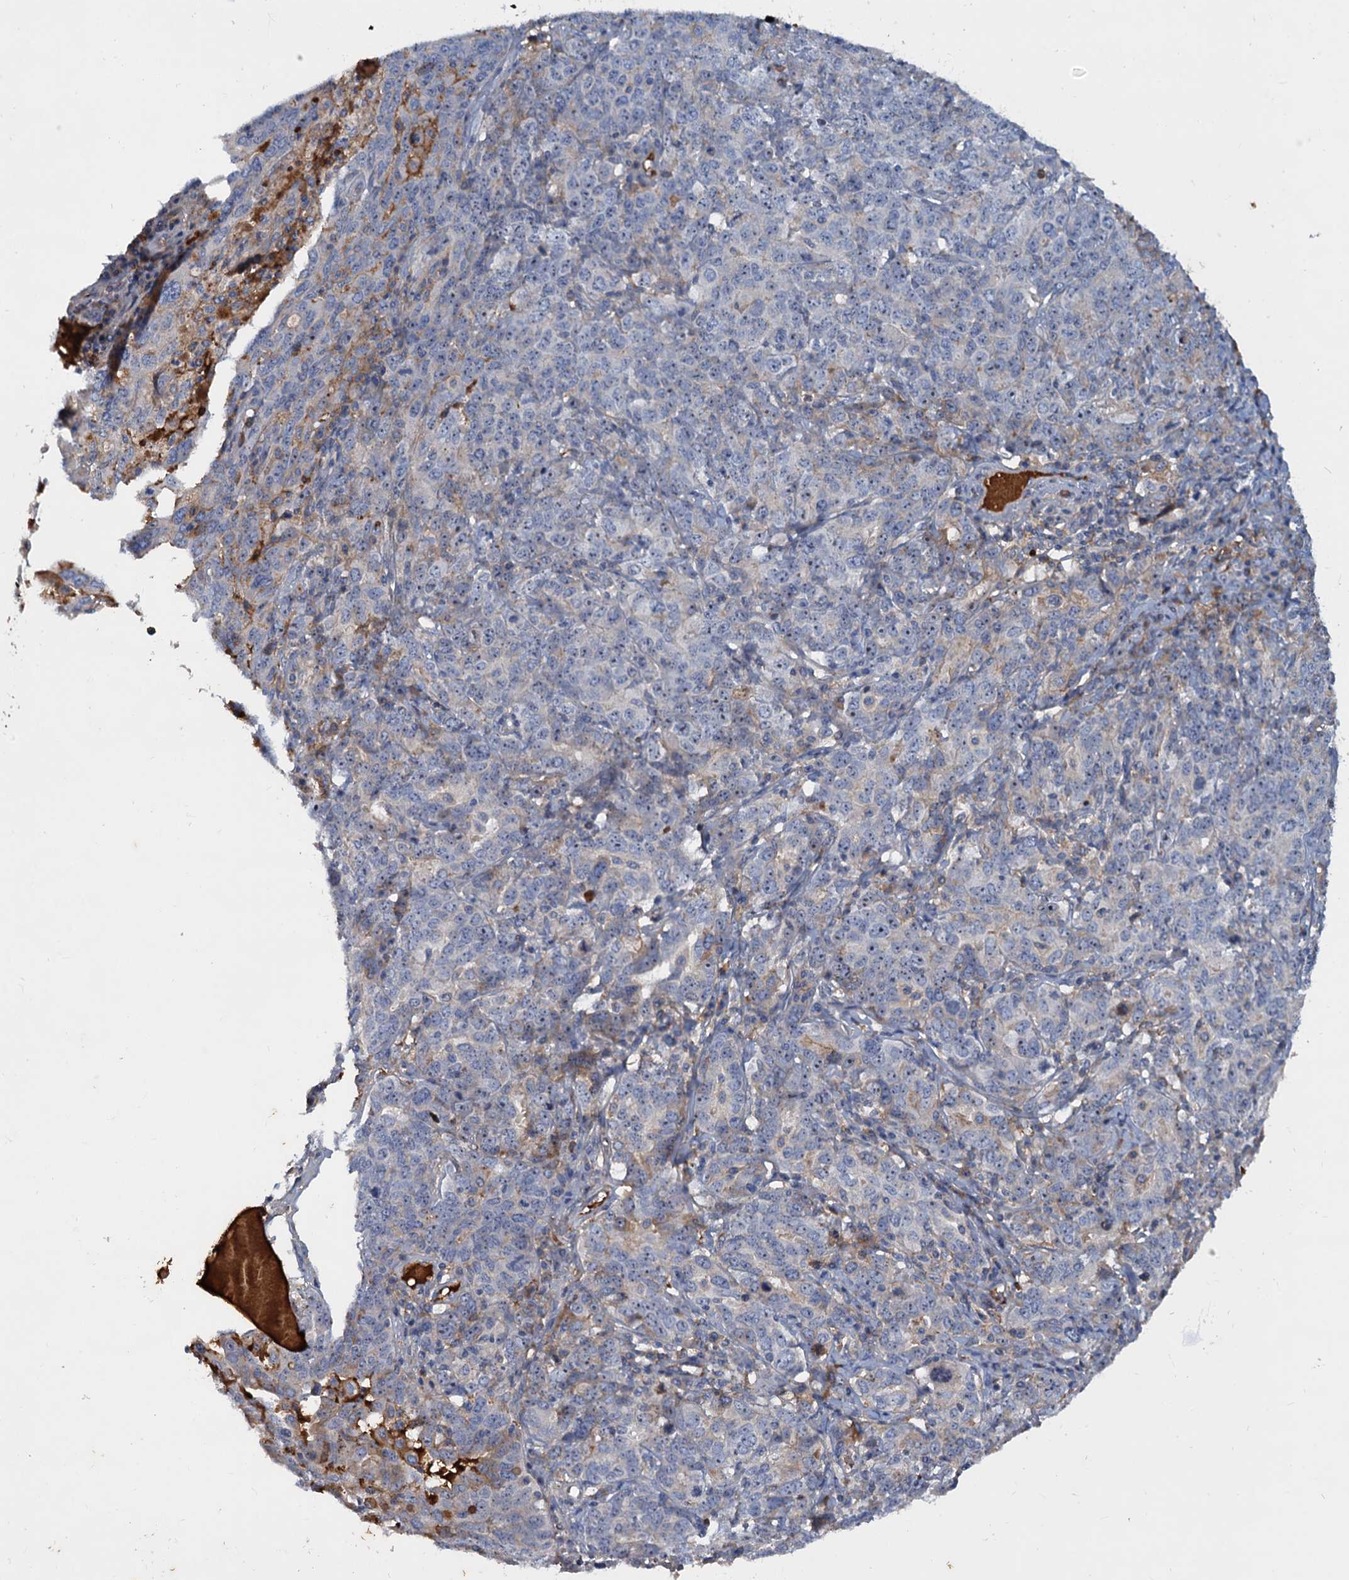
{"staining": {"intensity": "negative", "quantity": "none", "location": "none"}, "tissue": "ovarian cancer", "cell_type": "Tumor cells", "image_type": "cancer", "snomed": [{"axis": "morphology", "description": "Carcinoma, endometroid"}, {"axis": "topography", "description": "Ovary"}], "caption": "Tumor cells show no significant protein expression in ovarian cancer.", "gene": "CHRD", "patient": {"sex": "female", "age": 62}}